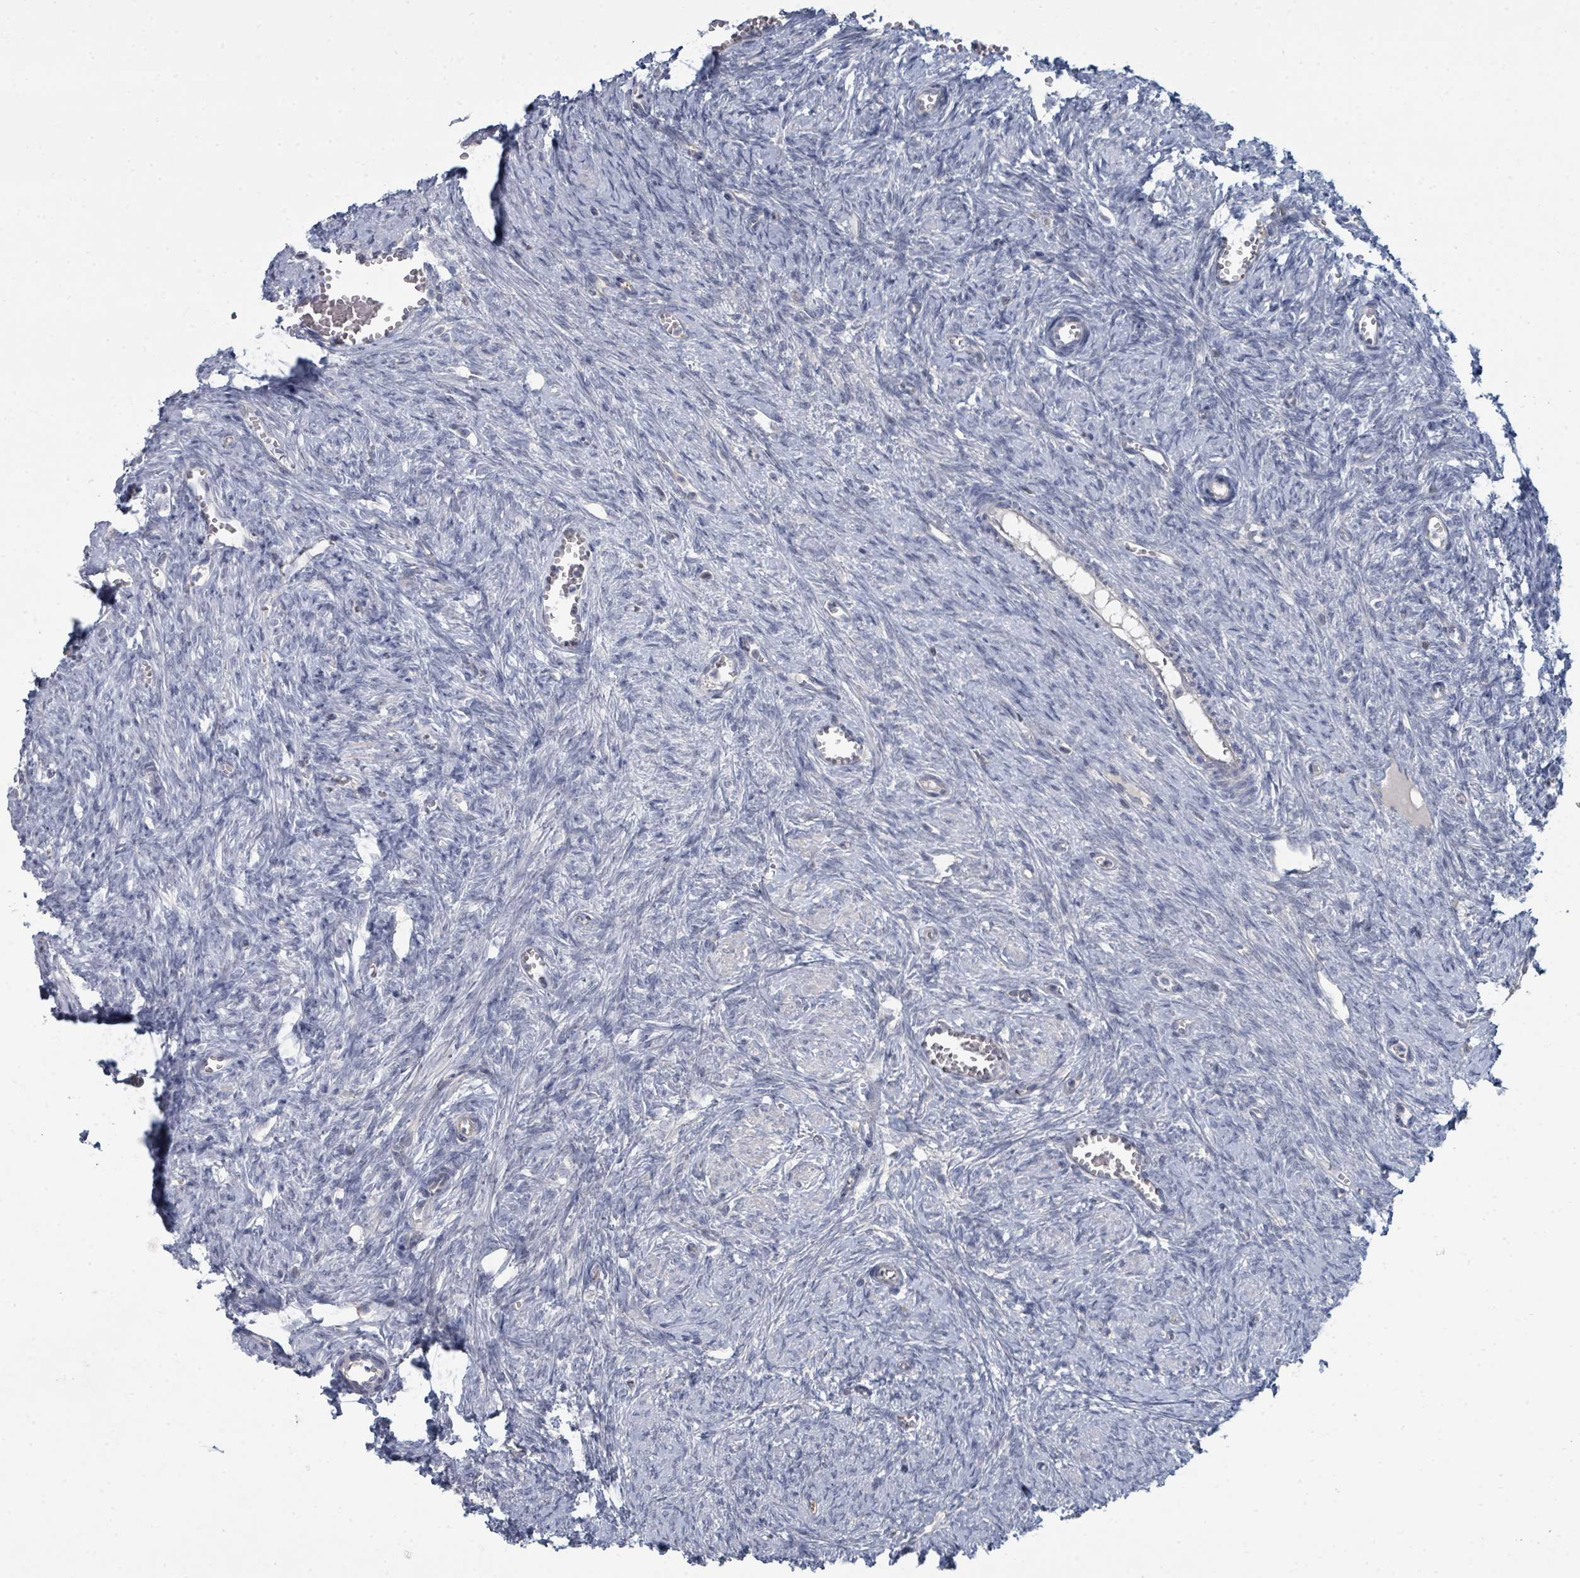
{"staining": {"intensity": "negative", "quantity": "none", "location": "none"}, "tissue": "ovary", "cell_type": "Ovarian stroma cells", "image_type": "normal", "snomed": [{"axis": "morphology", "description": "Normal tissue, NOS"}, {"axis": "topography", "description": "Ovary"}], "caption": "High power microscopy photomicrograph of an IHC photomicrograph of normal ovary, revealing no significant expression in ovarian stroma cells.", "gene": "SLC25A45", "patient": {"sex": "female", "age": 44}}